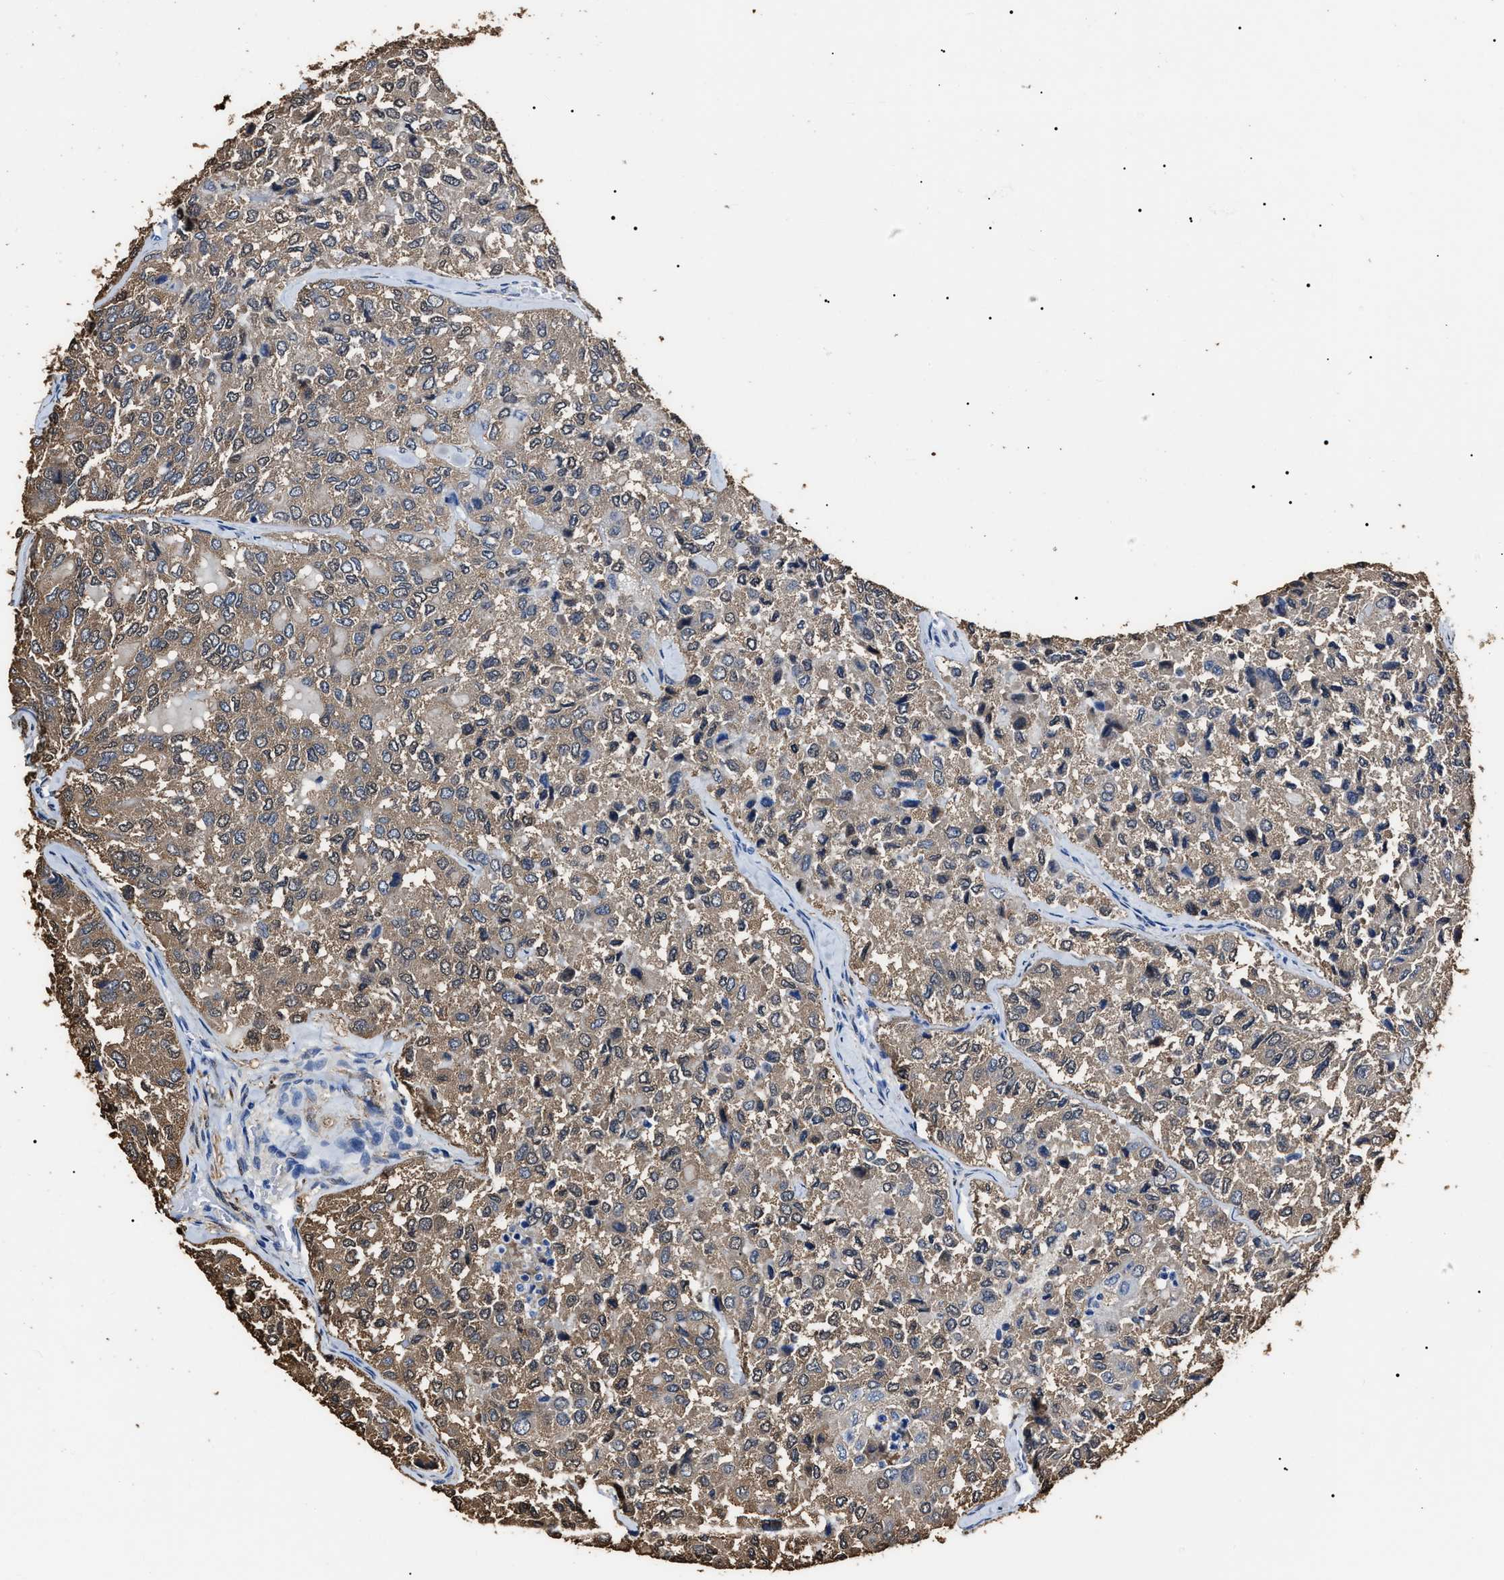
{"staining": {"intensity": "moderate", "quantity": ">75%", "location": "cytoplasmic/membranous"}, "tissue": "thyroid cancer", "cell_type": "Tumor cells", "image_type": "cancer", "snomed": [{"axis": "morphology", "description": "Follicular adenoma carcinoma, NOS"}, {"axis": "topography", "description": "Thyroid gland"}], "caption": "Thyroid cancer (follicular adenoma carcinoma) tissue exhibits moderate cytoplasmic/membranous staining in about >75% of tumor cells (Brightfield microscopy of DAB IHC at high magnification).", "gene": "ALDH1A1", "patient": {"sex": "male", "age": 75}}